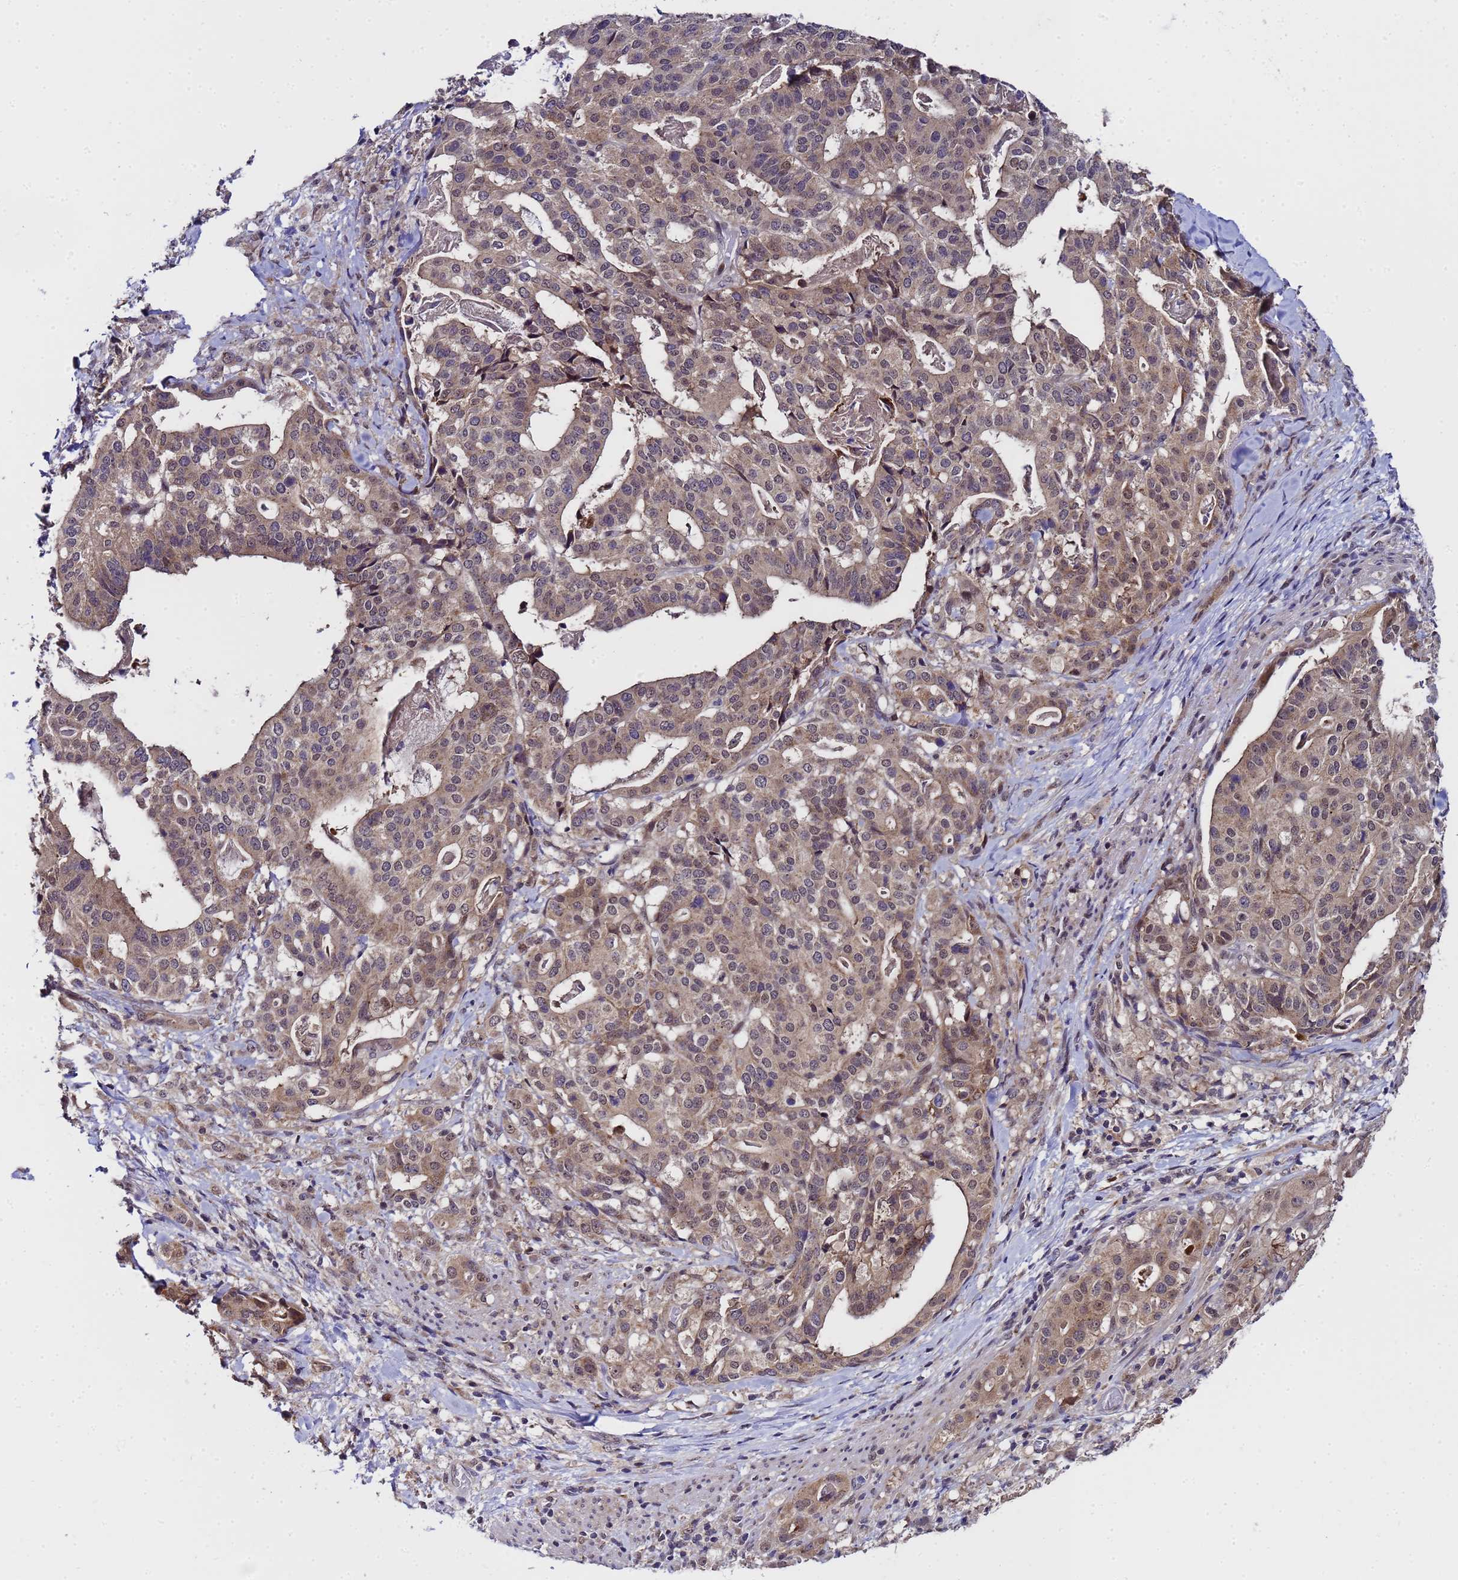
{"staining": {"intensity": "moderate", "quantity": "25%-75%", "location": "cytoplasmic/membranous"}, "tissue": "stomach cancer", "cell_type": "Tumor cells", "image_type": "cancer", "snomed": [{"axis": "morphology", "description": "Adenocarcinoma, NOS"}, {"axis": "topography", "description": "Stomach"}], "caption": "A brown stain highlights moderate cytoplasmic/membranous positivity of a protein in stomach cancer tumor cells.", "gene": "ANAPC13", "patient": {"sex": "male", "age": 48}}